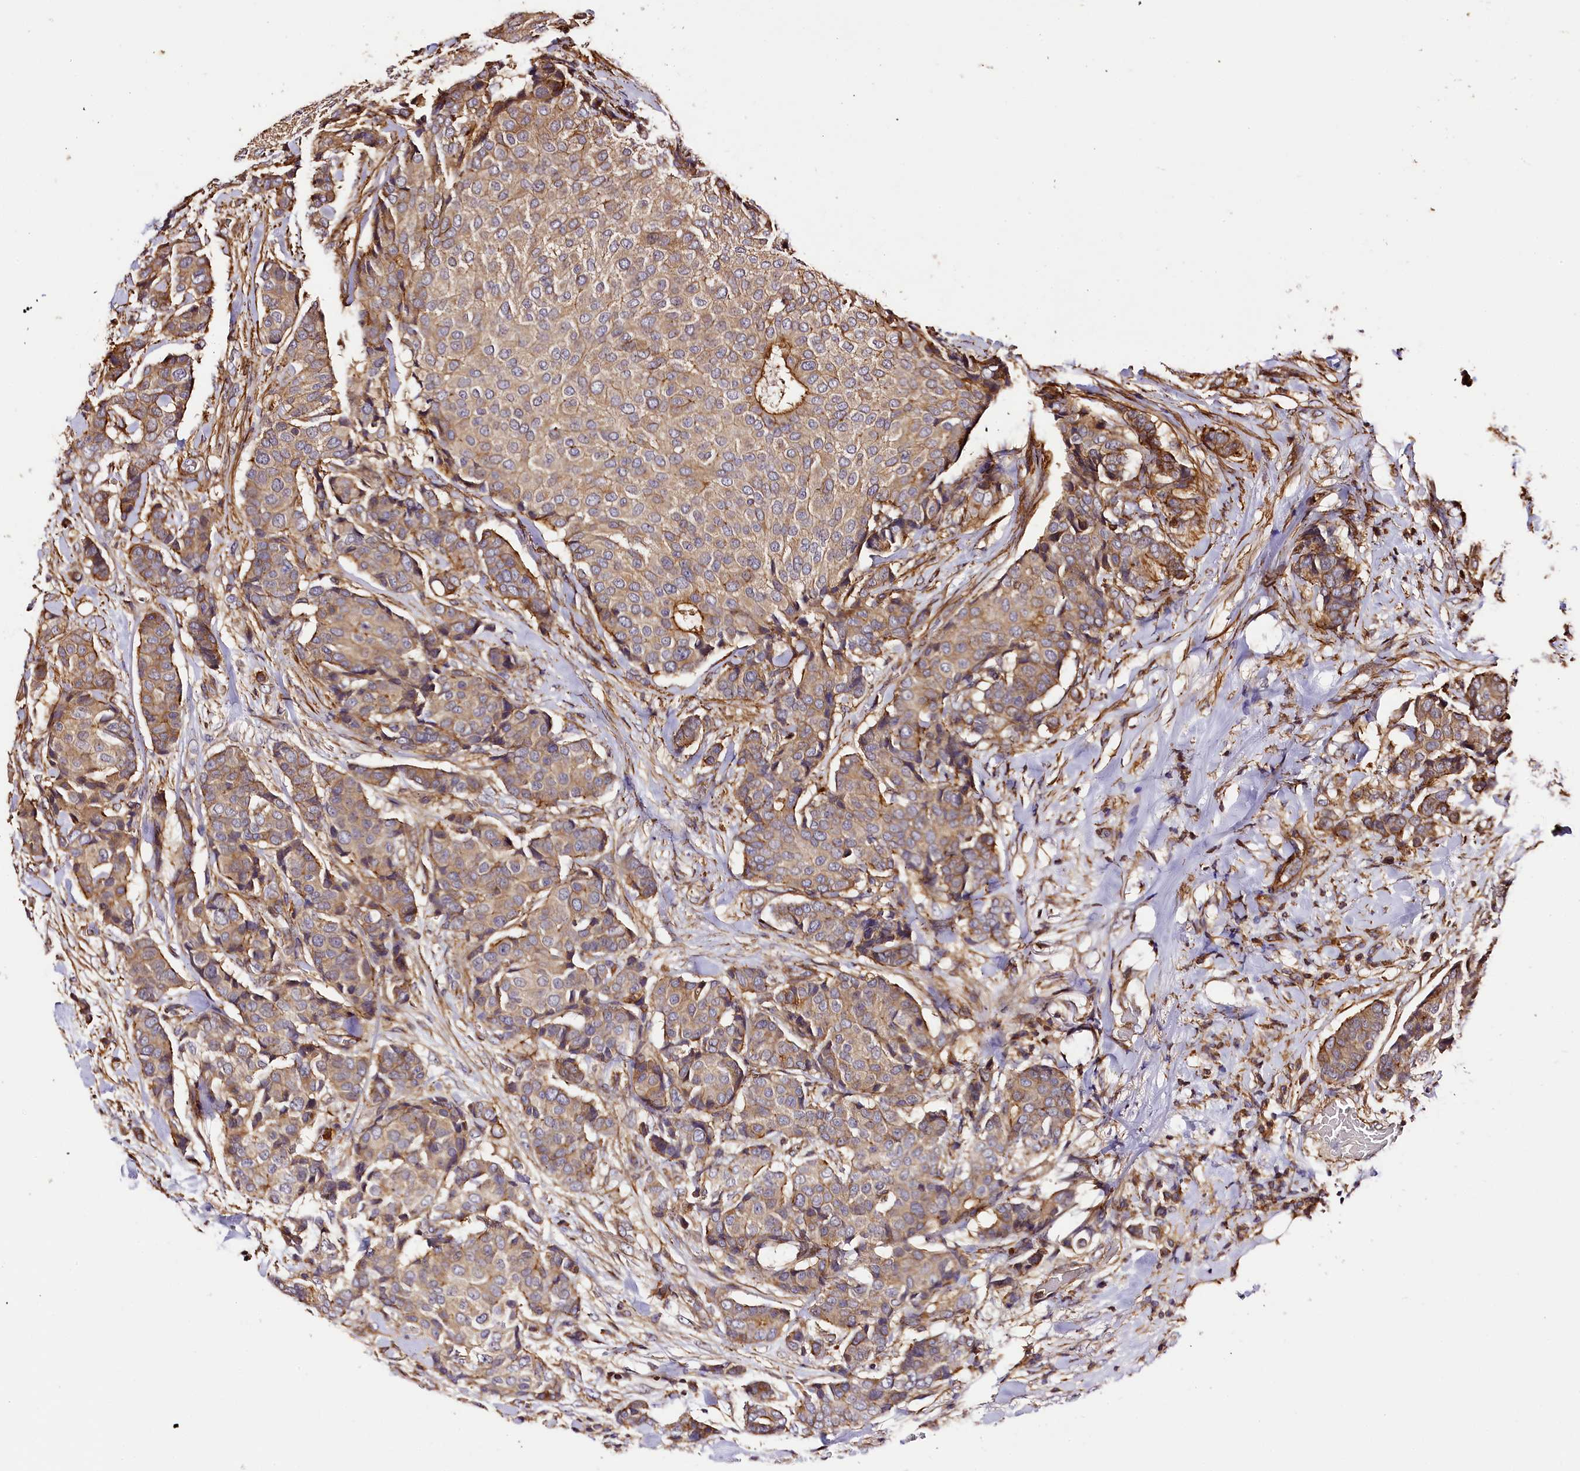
{"staining": {"intensity": "moderate", "quantity": ">75%", "location": "cytoplasmic/membranous"}, "tissue": "breast cancer", "cell_type": "Tumor cells", "image_type": "cancer", "snomed": [{"axis": "morphology", "description": "Duct carcinoma"}, {"axis": "topography", "description": "Breast"}], "caption": "Tumor cells reveal medium levels of moderate cytoplasmic/membranous staining in approximately >75% of cells in human breast cancer.", "gene": "RAPSN", "patient": {"sex": "female", "age": 75}}